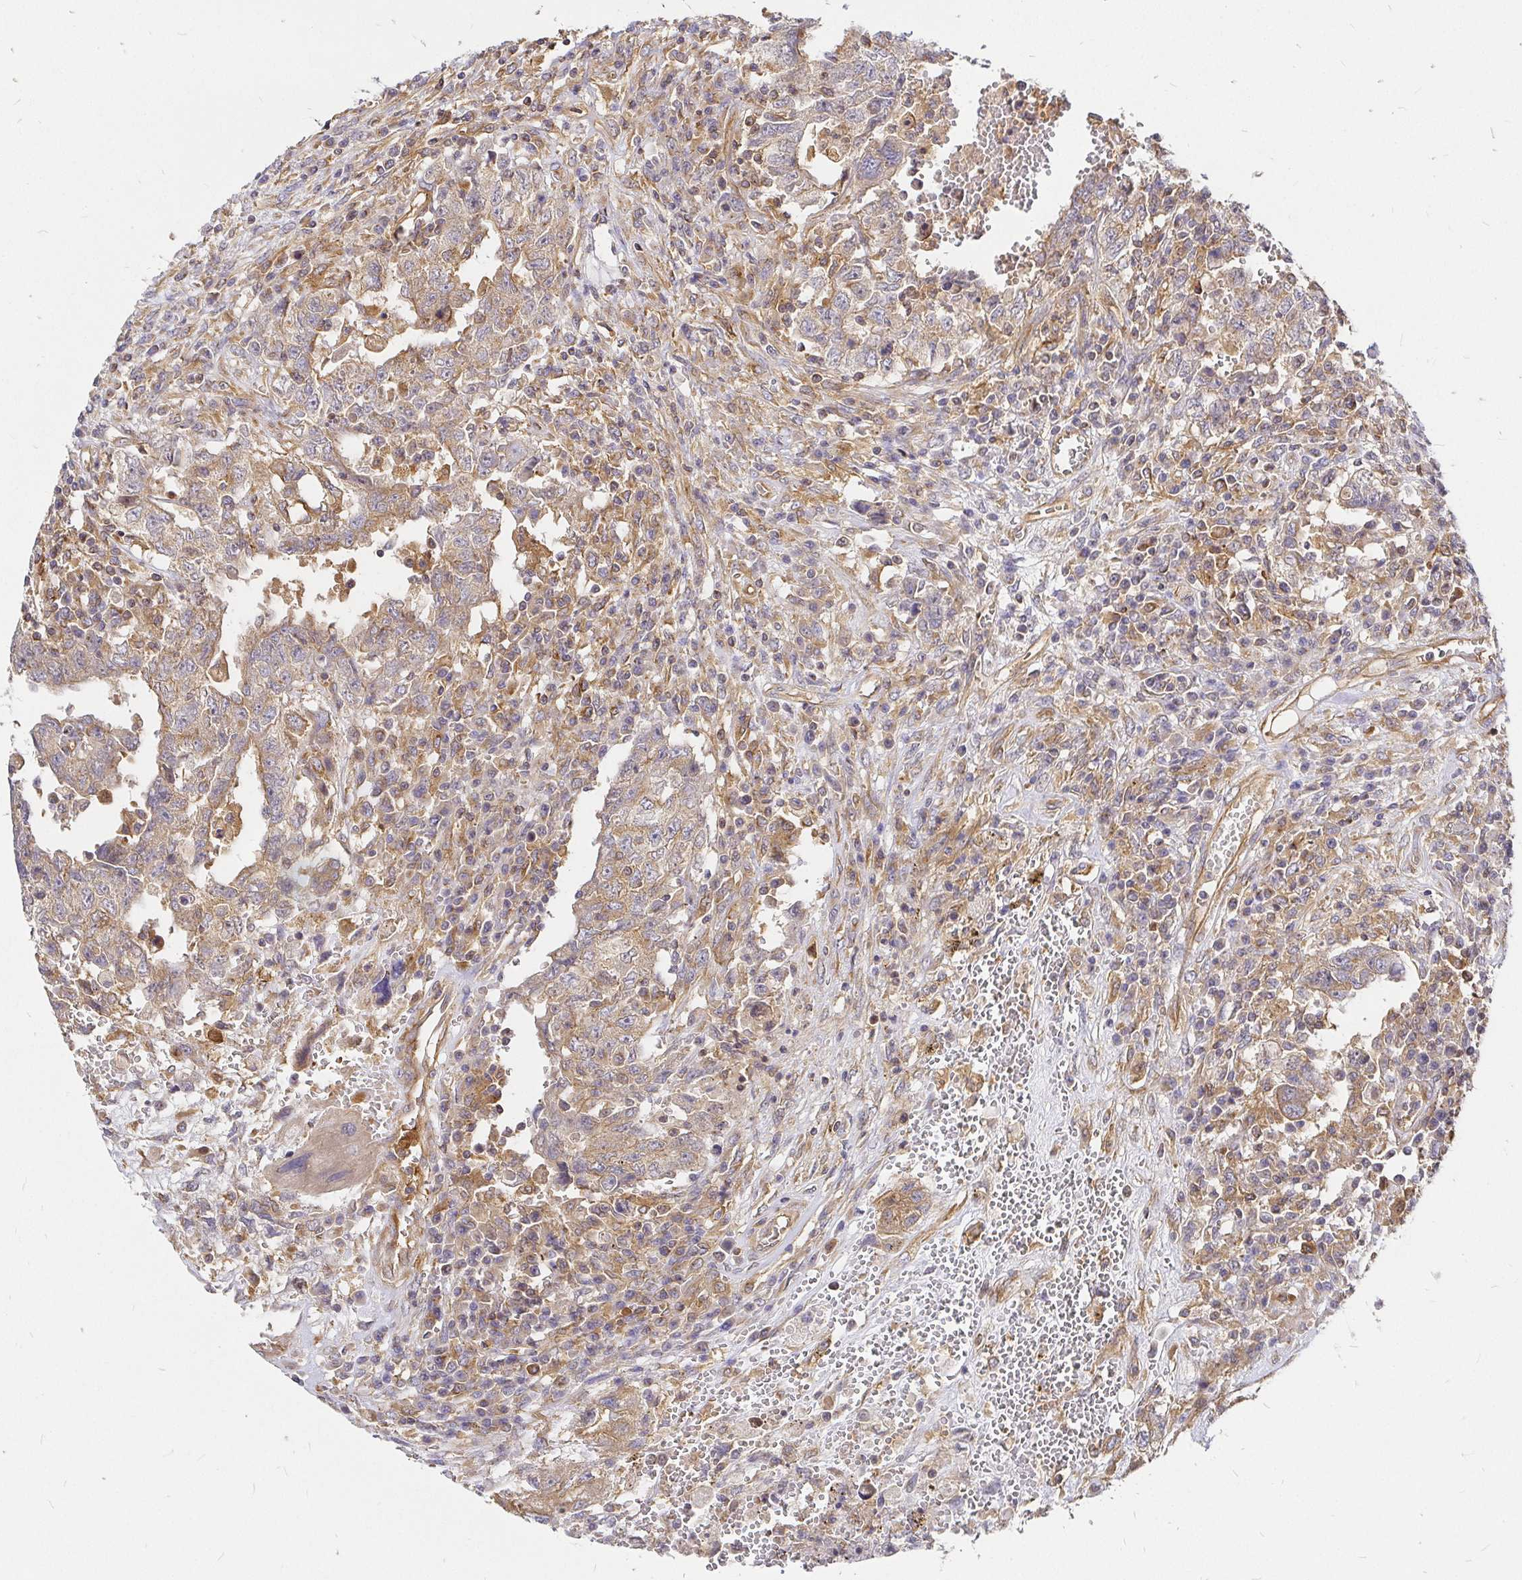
{"staining": {"intensity": "moderate", "quantity": ">75%", "location": "cytoplasmic/membranous"}, "tissue": "testis cancer", "cell_type": "Tumor cells", "image_type": "cancer", "snomed": [{"axis": "morphology", "description": "Carcinoma, Embryonal, NOS"}, {"axis": "topography", "description": "Testis"}], "caption": "This photomicrograph reveals immunohistochemistry staining of human testis embryonal carcinoma, with medium moderate cytoplasmic/membranous staining in about >75% of tumor cells.", "gene": "KIF5B", "patient": {"sex": "male", "age": 26}}